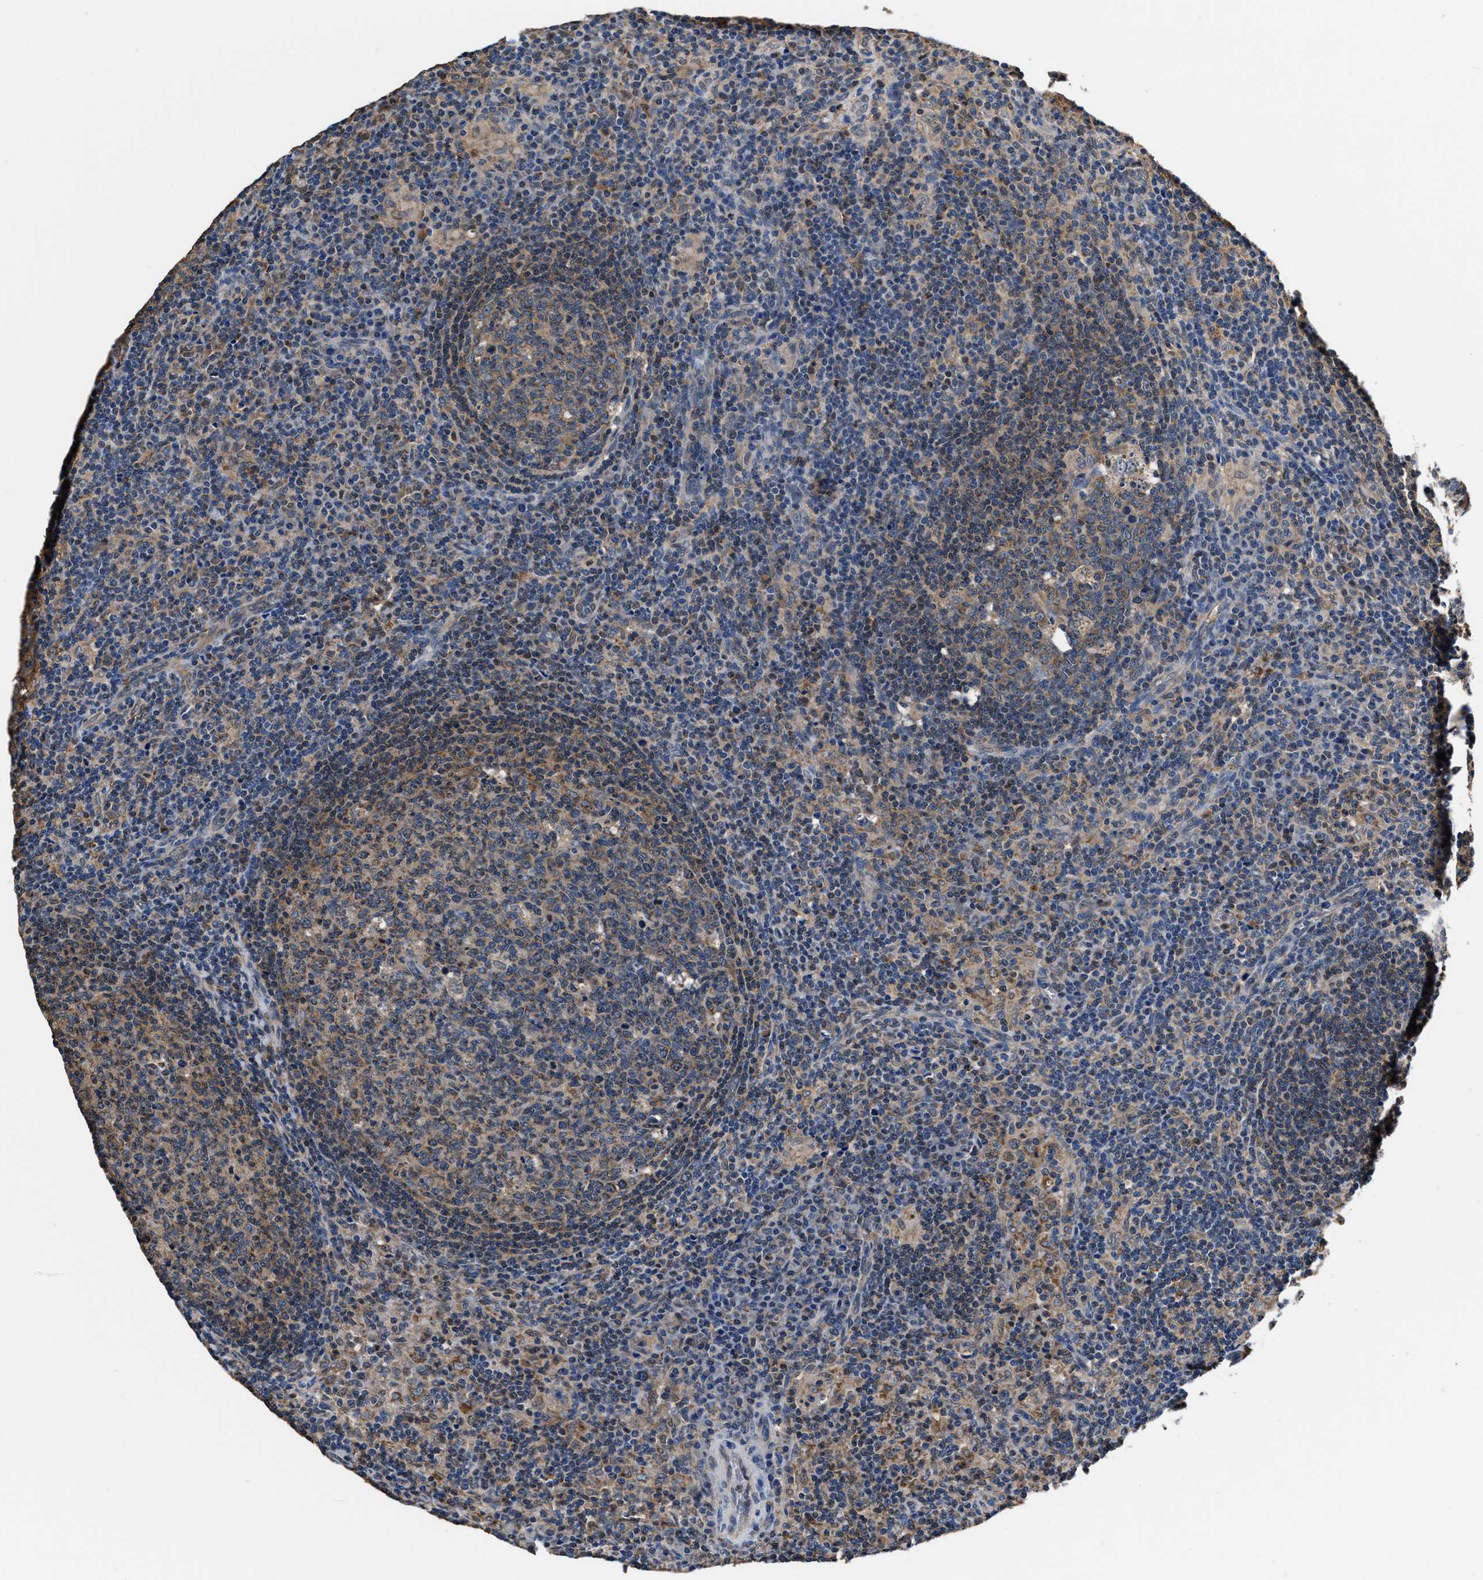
{"staining": {"intensity": "weak", "quantity": ">75%", "location": "cytoplasmic/membranous"}, "tissue": "lymph node", "cell_type": "Germinal center cells", "image_type": "normal", "snomed": [{"axis": "morphology", "description": "Normal tissue, NOS"}, {"axis": "morphology", "description": "Inflammation, NOS"}, {"axis": "topography", "description": "Lymph node"}], "caption": "Lymph node stained with immunohistochemistry reveals weak cytoplasmic/membranous staining in approximately >75% of germinal center cells. (DAB IHC, brown staining for protein, blue staining for nuclei).", "gene": "ACLY", "patient": {"sex": "male", "age": 55}}